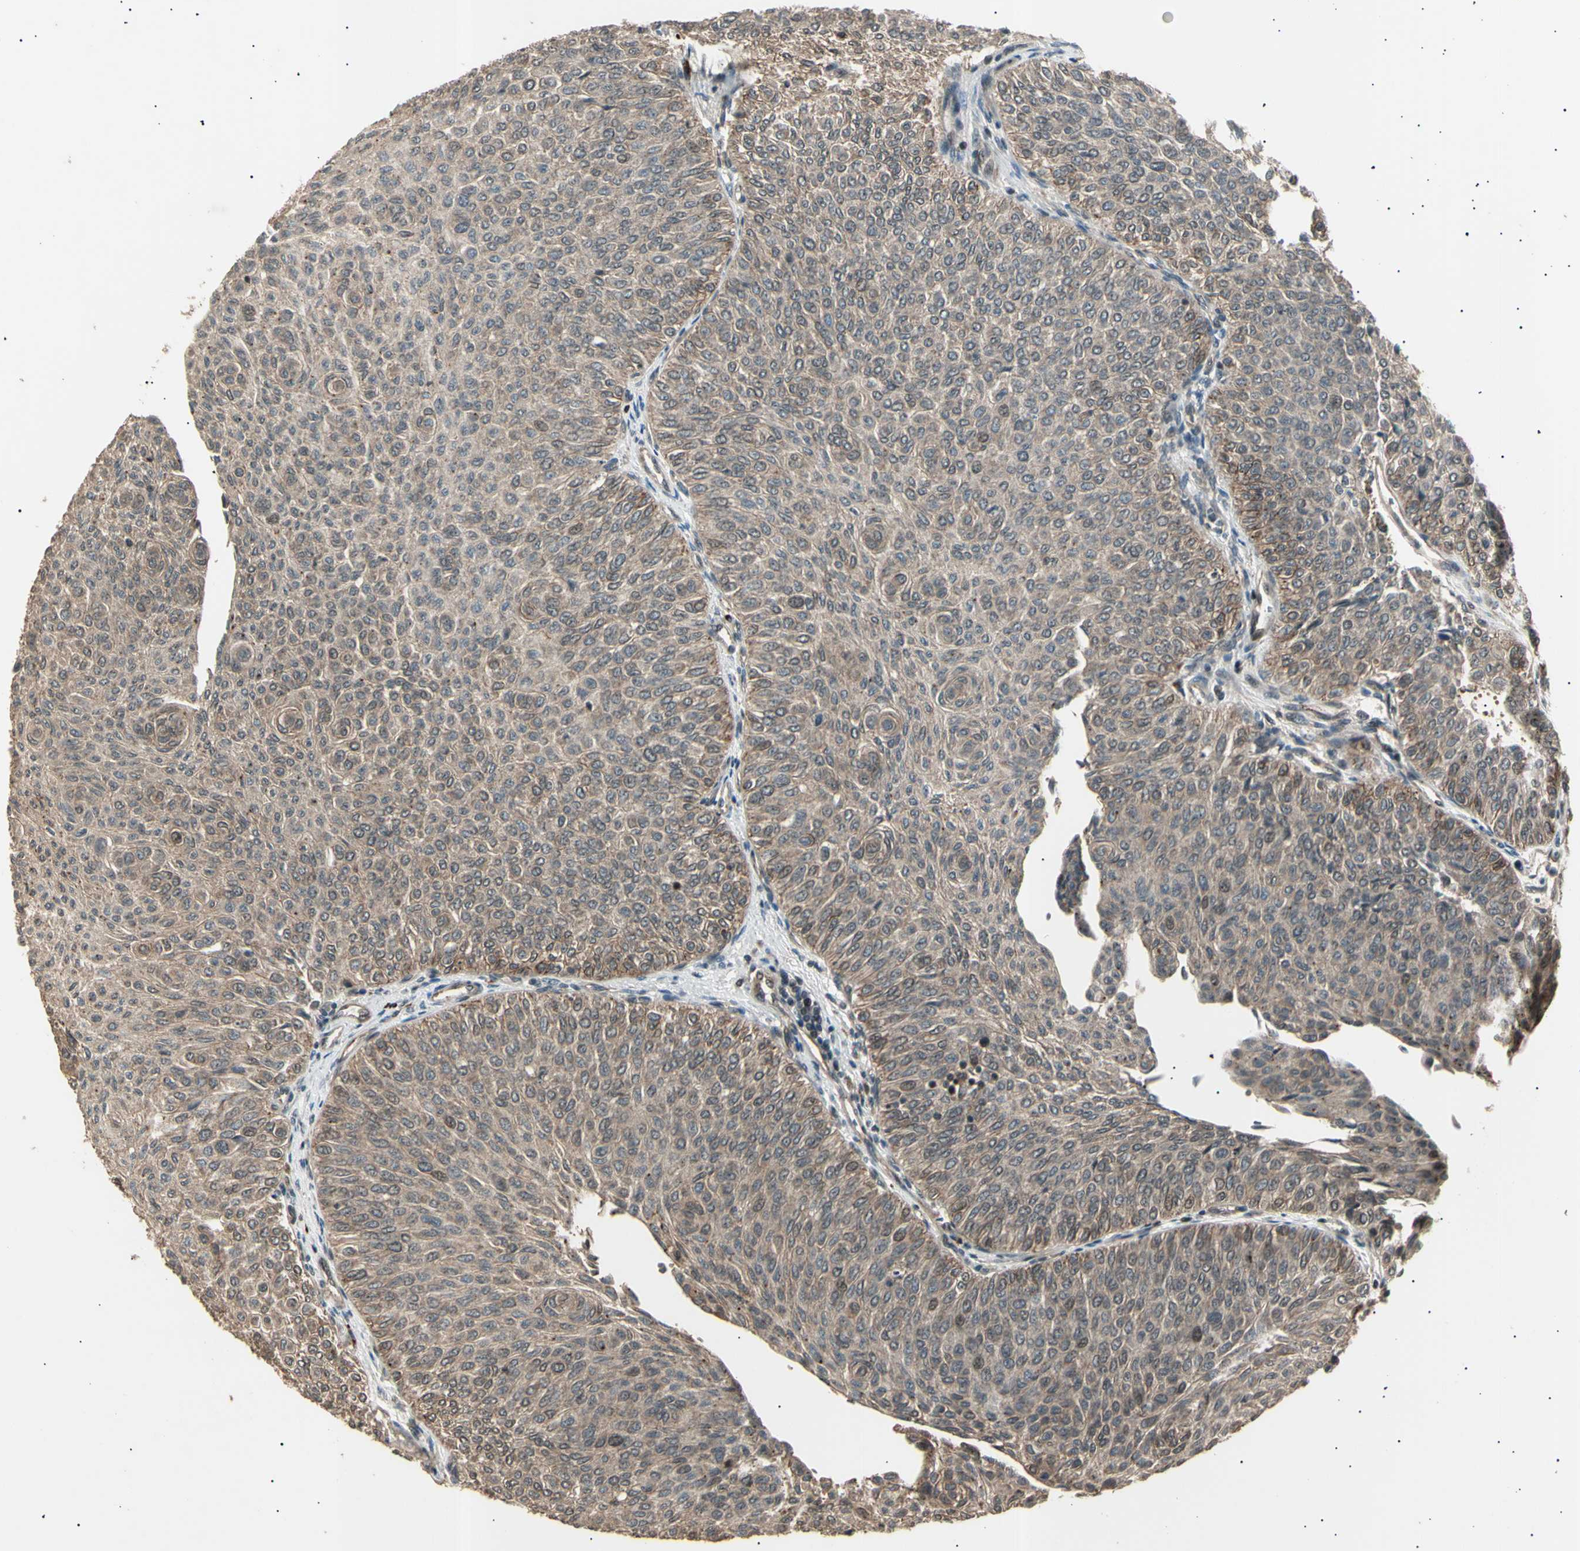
{"staining": {"intensity": "weak", "quantity": ">75%", "location": "cytoplasmic/membranous"}, "tissue": "urothelial cancer", "cell_type": "Tumor cells", "image_type": "cancer", "snomed": [{"axis": "morphology", "description": "Urothelial carcinoma, Low grade"}, {"axis": "topography", "description": "Urinary bladder"}], "caption": "Tumor cells exhibit low levels of weak cytoplasmic/membranous staining in approximately >75% of cells in human low-grade urothelial carcinoma.", "gene": "NUAK2", "patient": {"sex": "male", "age": 78}}